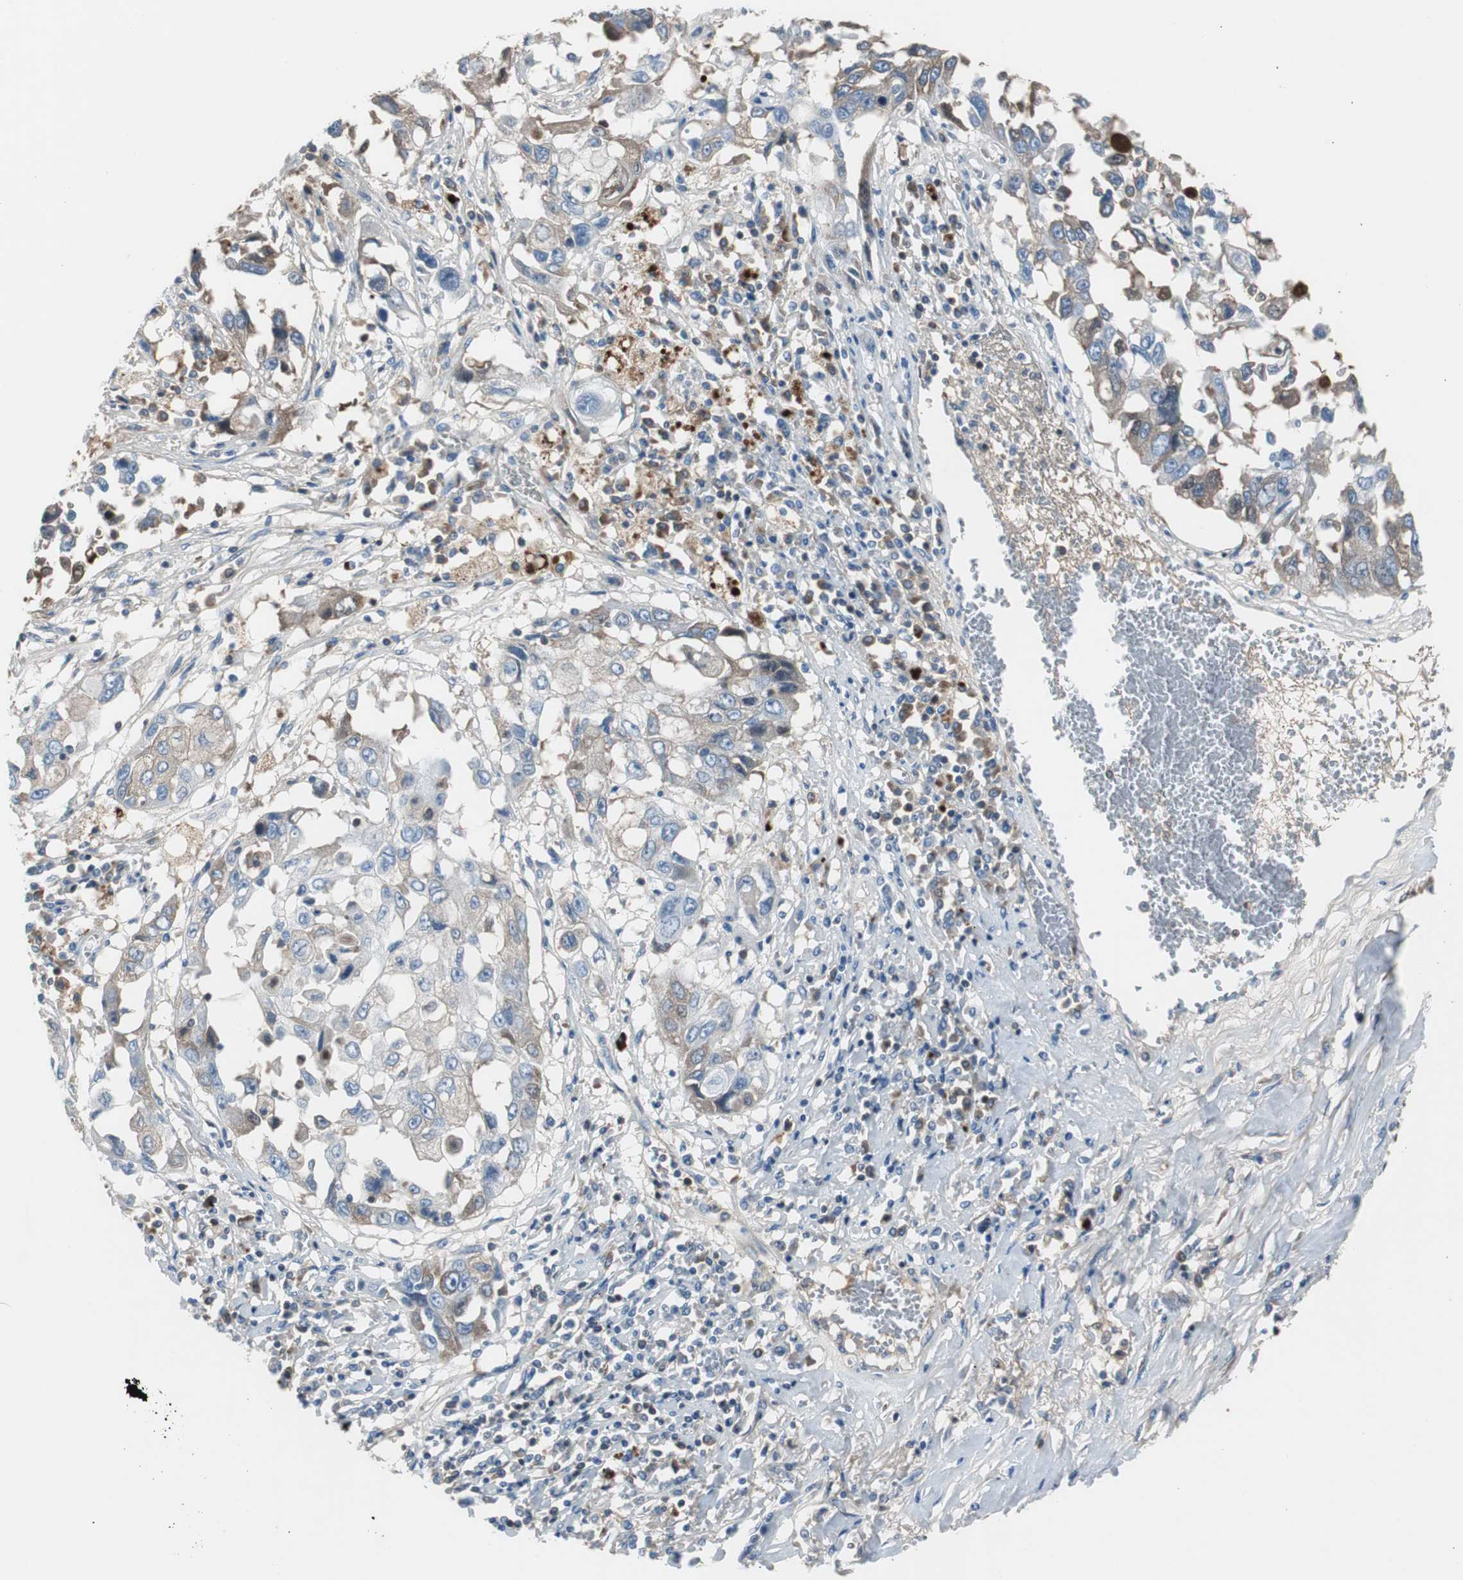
{"staining": {"intensity": "moderate", "quantity": "<25%", "location": "cytoplasmic/membranous"}, "tissue": "lung cancer", "cell_type": "Tumor cells", "image_type": "cancer", "snomed": [{"axis": "morphology", "description": "Squamous cell carcinoma, NOS"}, {"axis": "topography", "description": "Lung"}], "caption": "The micrograph exhibits a brown stain indicating the presence of a protein in the cytoplasmic/membranous of tumor cells in lung squamous cell carcinoma.", "gene": "SERPINF1", "patient": {"sex": "male", "age": 71}}